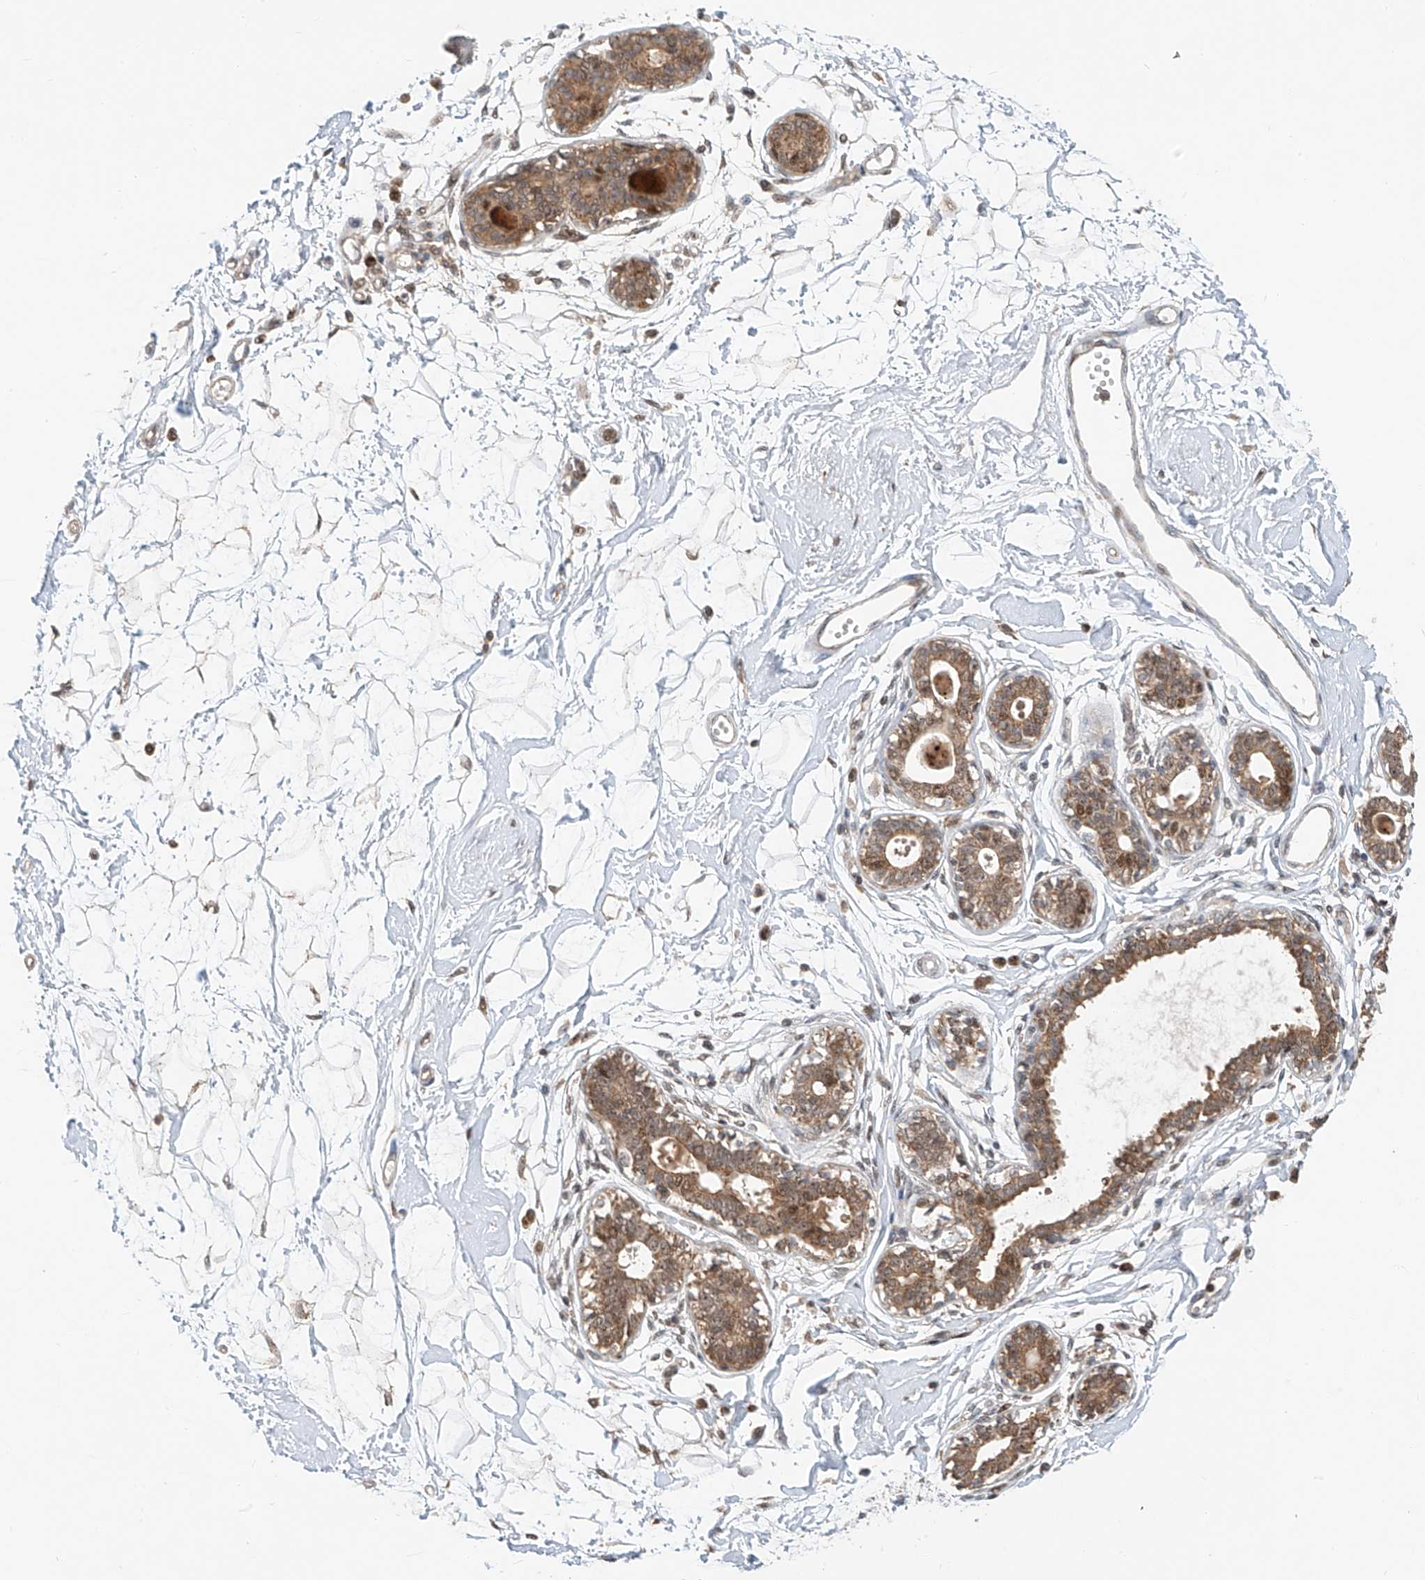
{"staining": {"intensity": "negative", "quantity": "none", "location": "none"}, "tissue": "breast", "cell_type": "Adipocytes", "image_type": "normal", "snomed": [{"axis": "morphology", "description": "Normal tissue, NOS"}, {"axis": "topography", "description": "Breast"}], "caption": "The photomicrograph shows no staining of adipocytes in unremarkable breast. The staining is performed using DAB (3,3'-diaminobenzidine) brown chromogen with nuclei counter-stained in using hematoxylin.", "gene": "SYTL3", "patient": {"sex": "female", "age": 45}}